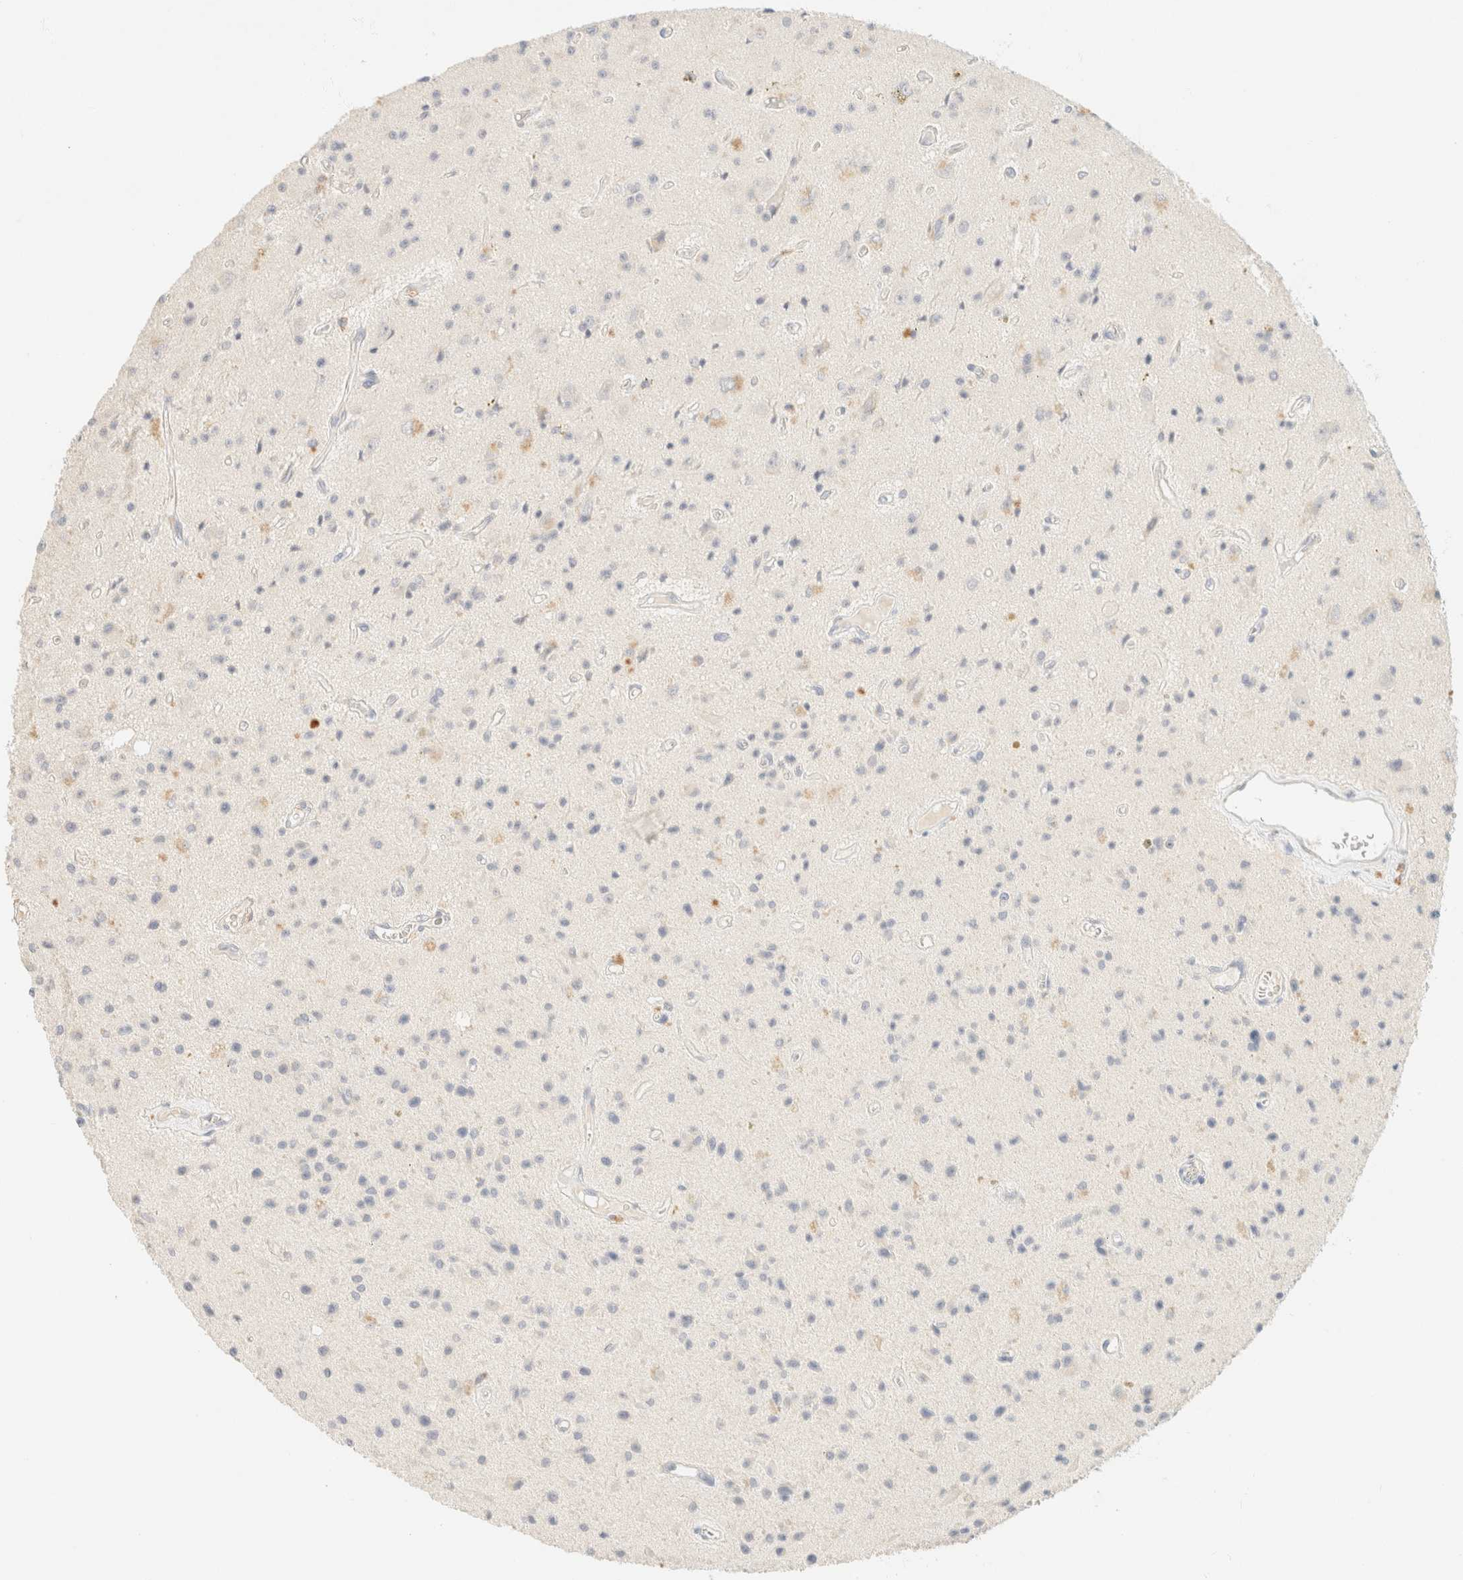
{"staining": {"intensity": "negative", "quantity": "none", "location": "none"}, "tissue": "glioma", "cell_type": "Tumor cells", "image_type": "cancer", "snomed": [{"axis": "morphology", "description": "Glioma, malignant, Low grade"}, {"axis": "topography", "description": "Brain"}], "caption": "Tumor cells show no significant expression in glioma. (DAB (3,3'-diaminobenzidine) immunohistochemistry (IHC), high magnification).", "gene": "TIMD4", "patient": {"sex": "male", "age": 58}}